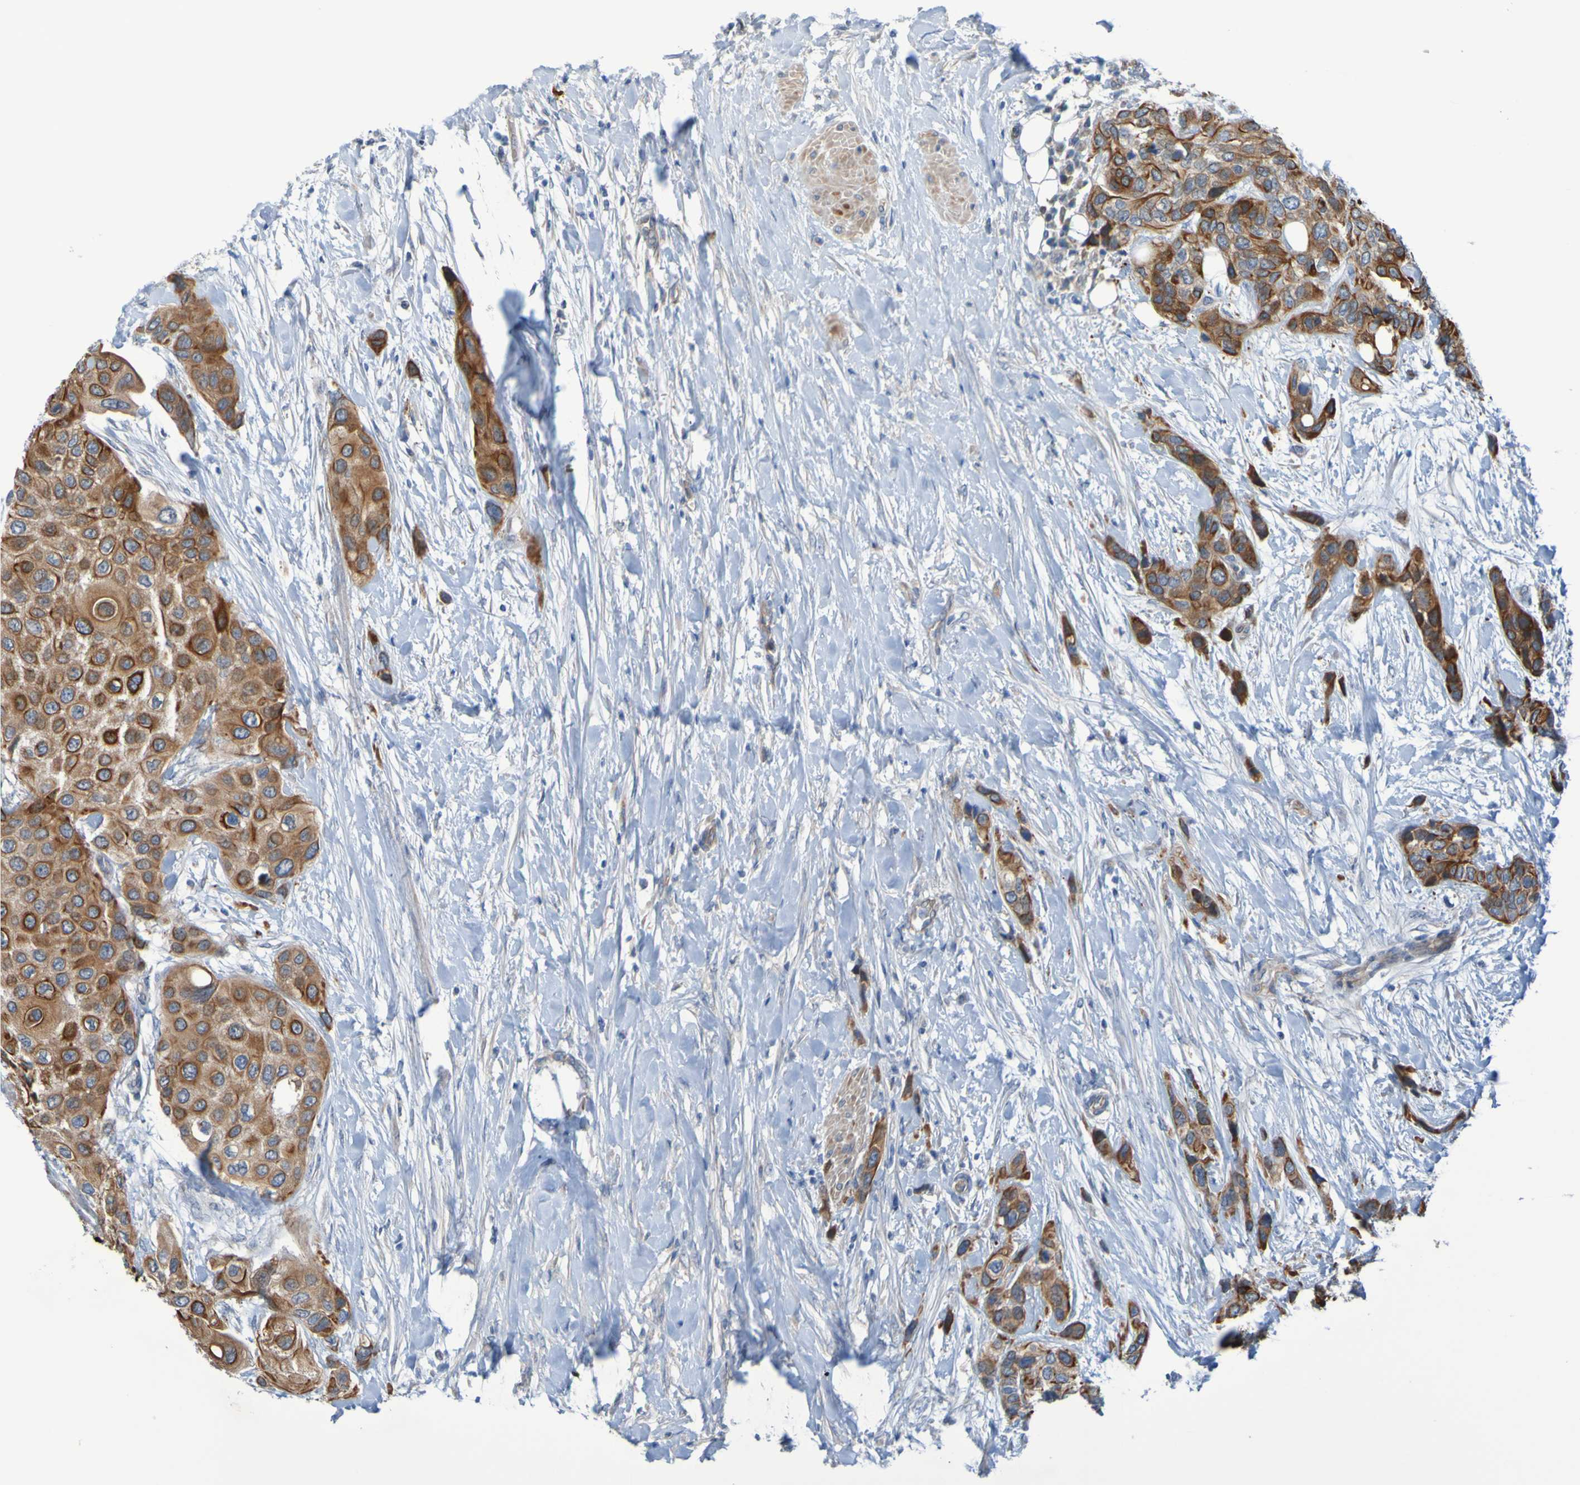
{"staining": {"intensity": "moderate", "quantity": ">75%", "location": "cytoplasmic/membranous"}, "tissue": "urothelial cancer", "cell_type": "Tumor cells", "image_type": "cancer", "snomed": [{"axis": "morphology", "description": "Urothelial carcinoma, High grade"}, {"axis": "topography", "description": "Urinary bladder"}], "caption": "Moderate cytoplasmic/membranous staining for a protein is appreciated in about >75% of tumor cells of urothelial carcinoma (high-grade) using immunohistochemistry (IHC).", "gene": "NPRL3", "patient": {"sex": "female", "age": 56}}